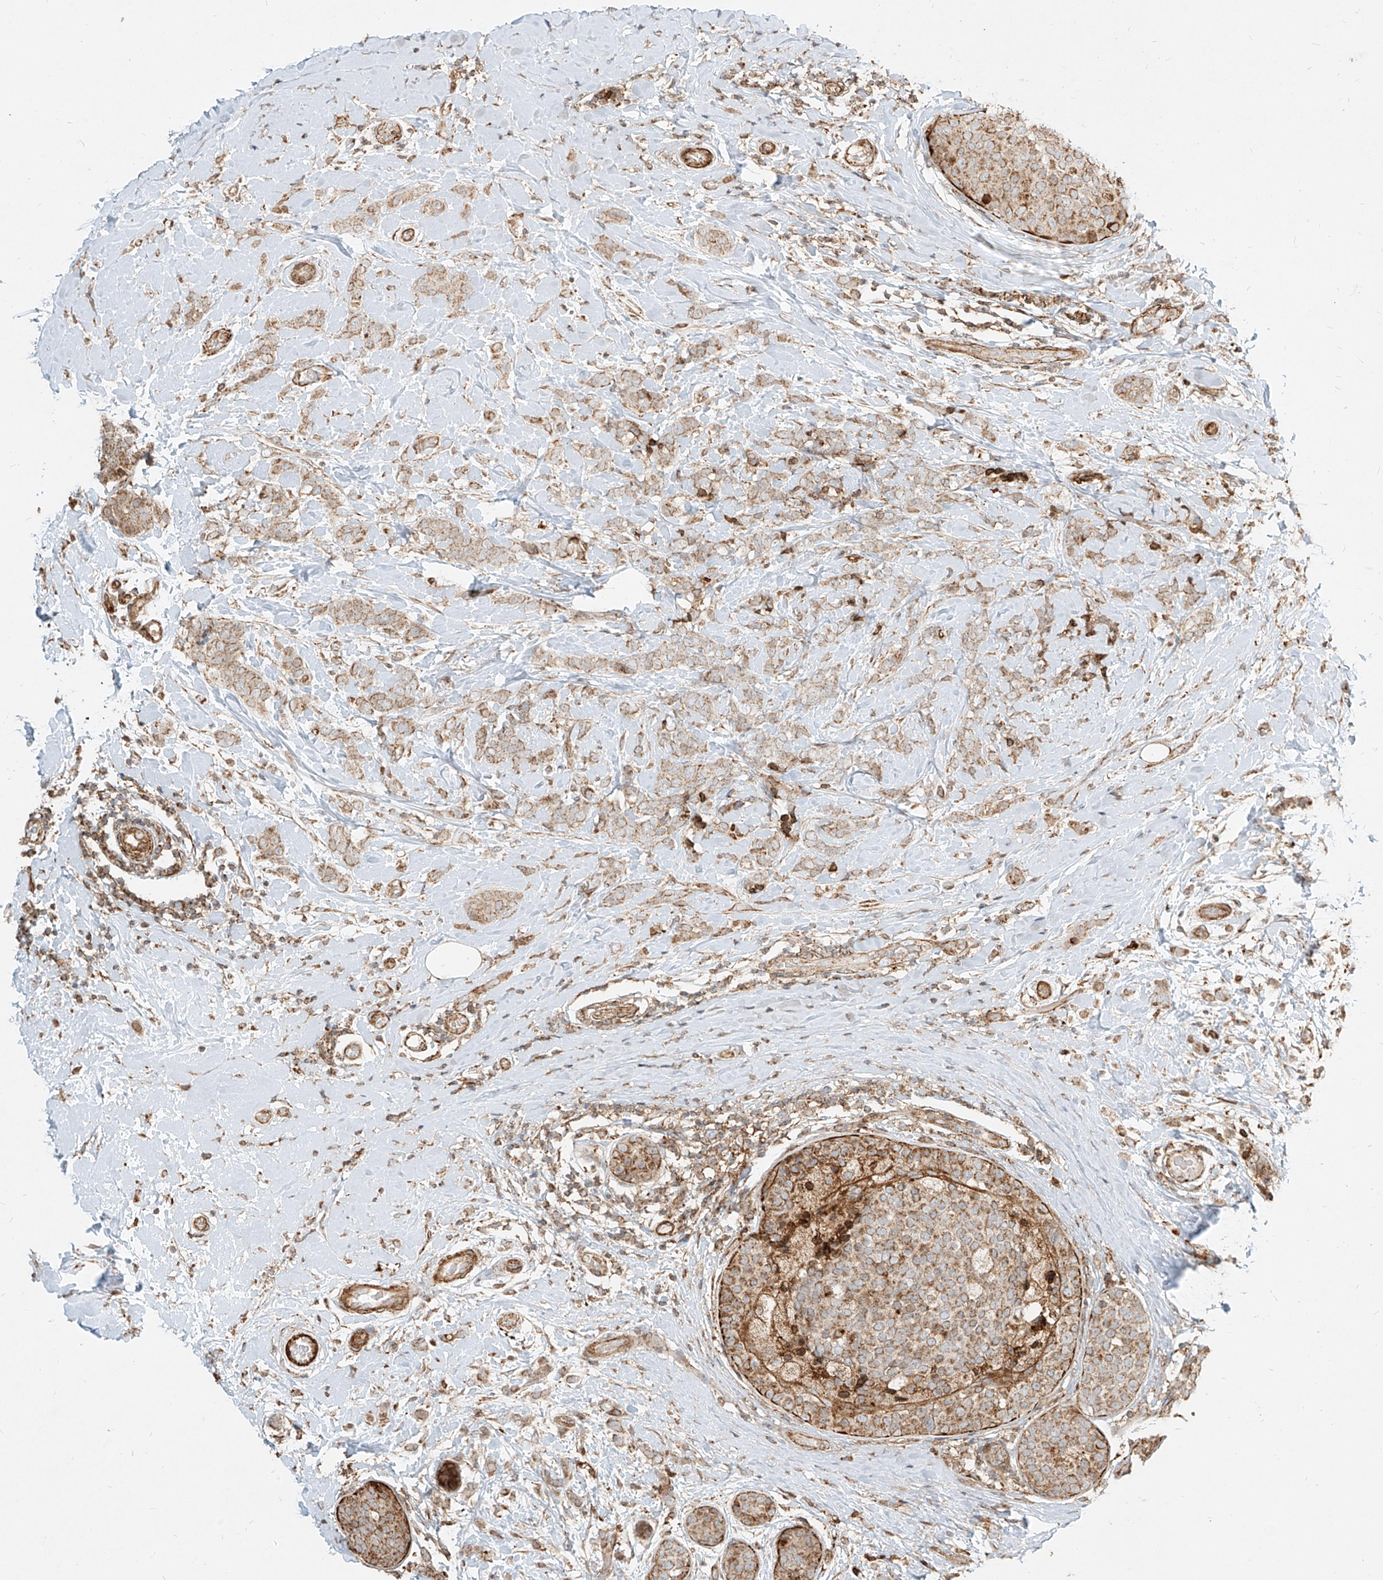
{"staining": {"intensity": "moderate", "quantity": ">75%", "location": "cytoplasmic/membranous"}, "tissue": "breast cancer", "cell_type": "Tumor cells", "image_type": "cancer", "snomed": [{"axis": "morphology", "description": "Lobular carcinoma, in situ"}, {"axis": "morphology", "description": "Lobular carcinoma"}, {"axis": "topography", "description": "Breast"}], "caption": "Immunohistochemistry (IHC) (DAB) staining of human breast cancer shows moderate cytoplasmic/membranous protein expression in about >75% of tumor cells.", "gene": "MTX2", "patient": {"sex": "female", "age": 41}}